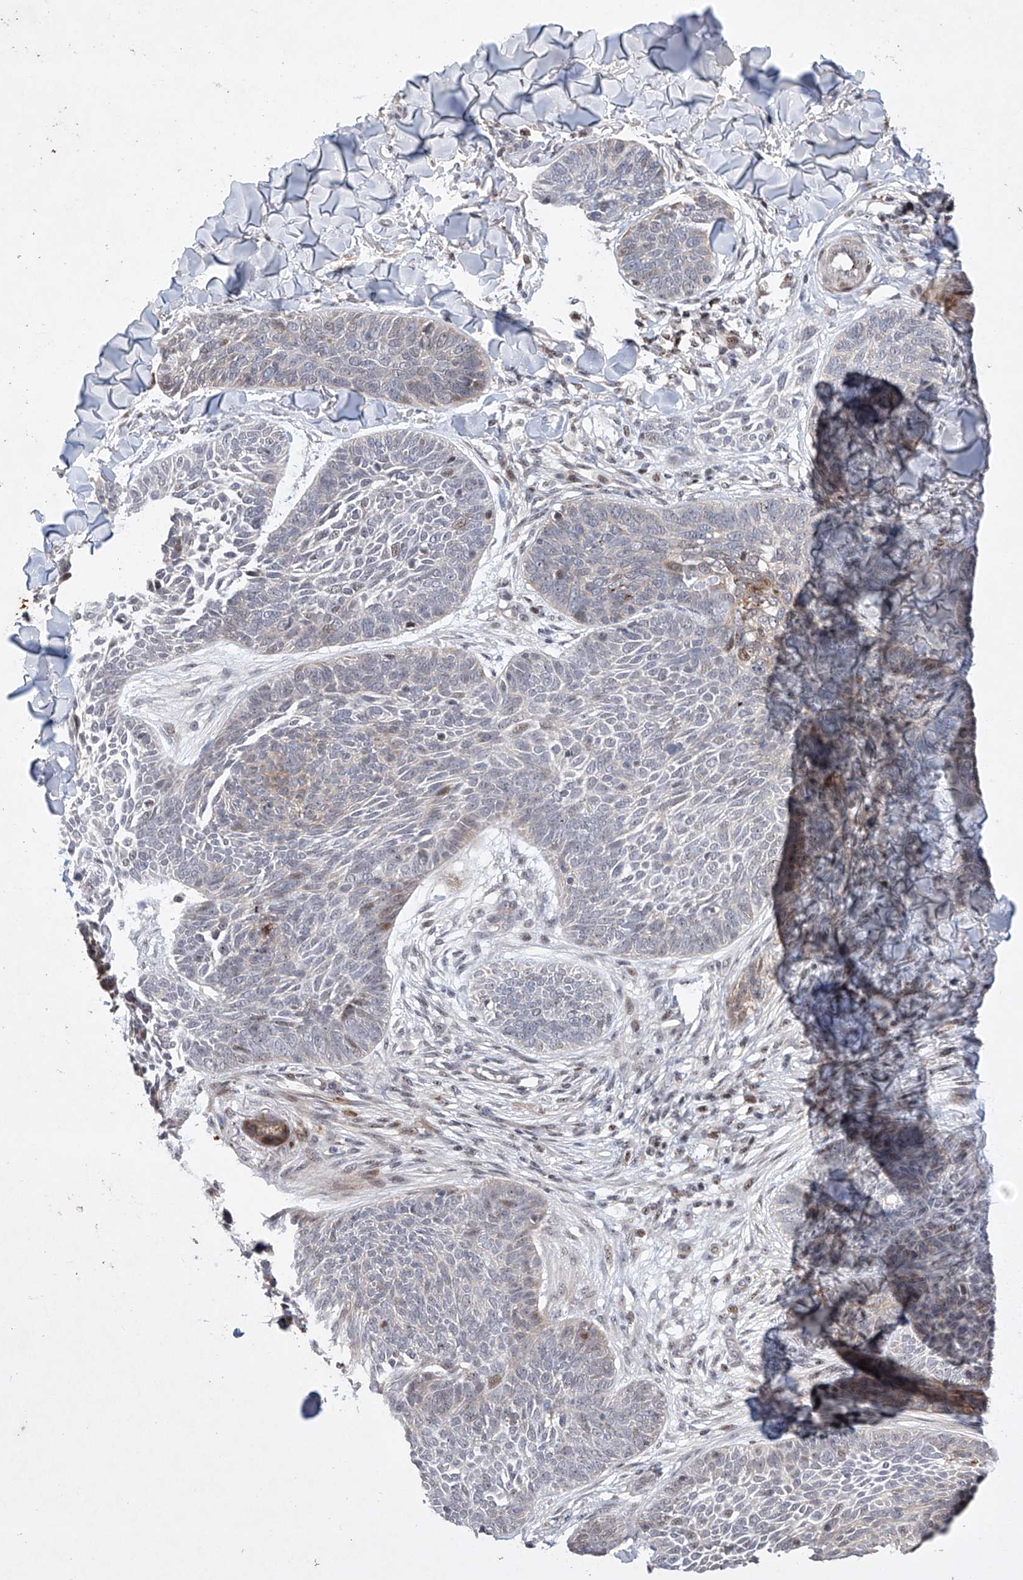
{"staining": {"intensity": "negative", "quantity": "none", "location": "none"}, "tissue": "skin cancer", "cell_type": "Tumor cells", "image_type": "cancer", "snomed": [{"axis": "morphology", "description": "Basal cell carcinoma"}, {"axis": "topography", "description": "Skin"}], "caption": "Tumor cells show no significant protein positivity in skin basal cell carcinoma.", "gene": "AFG1L", "patient": {"sex": "male", "age": 85}}